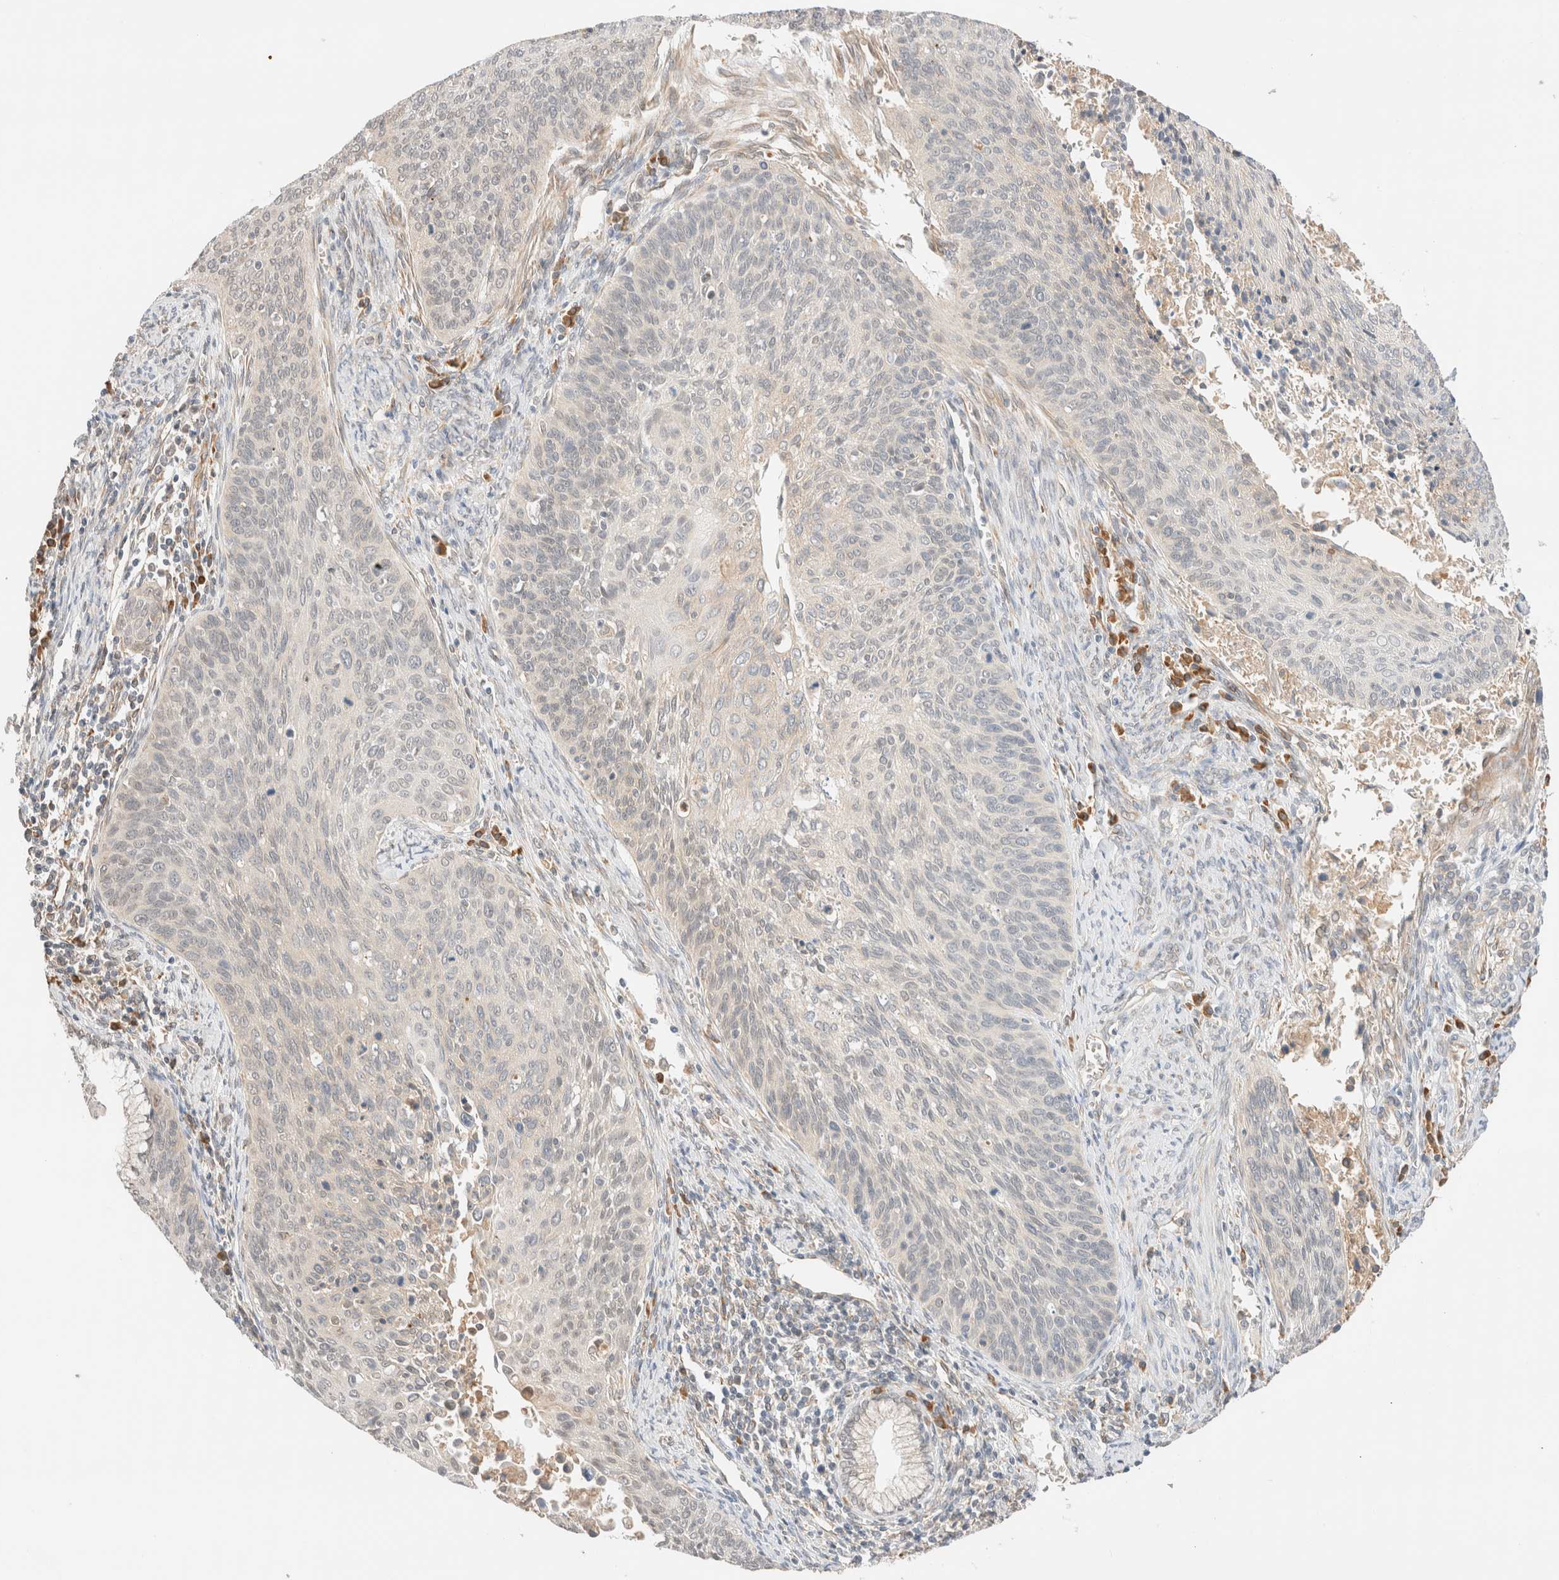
{"staining": {"intensity": "weak", "quantity": "<25%", "location": "cytoplasmic/membranous"}, "tissue": "cervical cancer", "cell_type": "Tumor cells", "image_type": "cancer", "snomed": [{"axis": "morphology", "description": "Squamous cell carcinoma, NOS"}, {"axis": "topography", "description": "Cervix"}], "caption": "Tumor cells are negative for brown protein staining in cervical cancer (squamous cell carcinoma).", "gene": "SYVN1", "patient": {"sex": "female", "age": 55}}